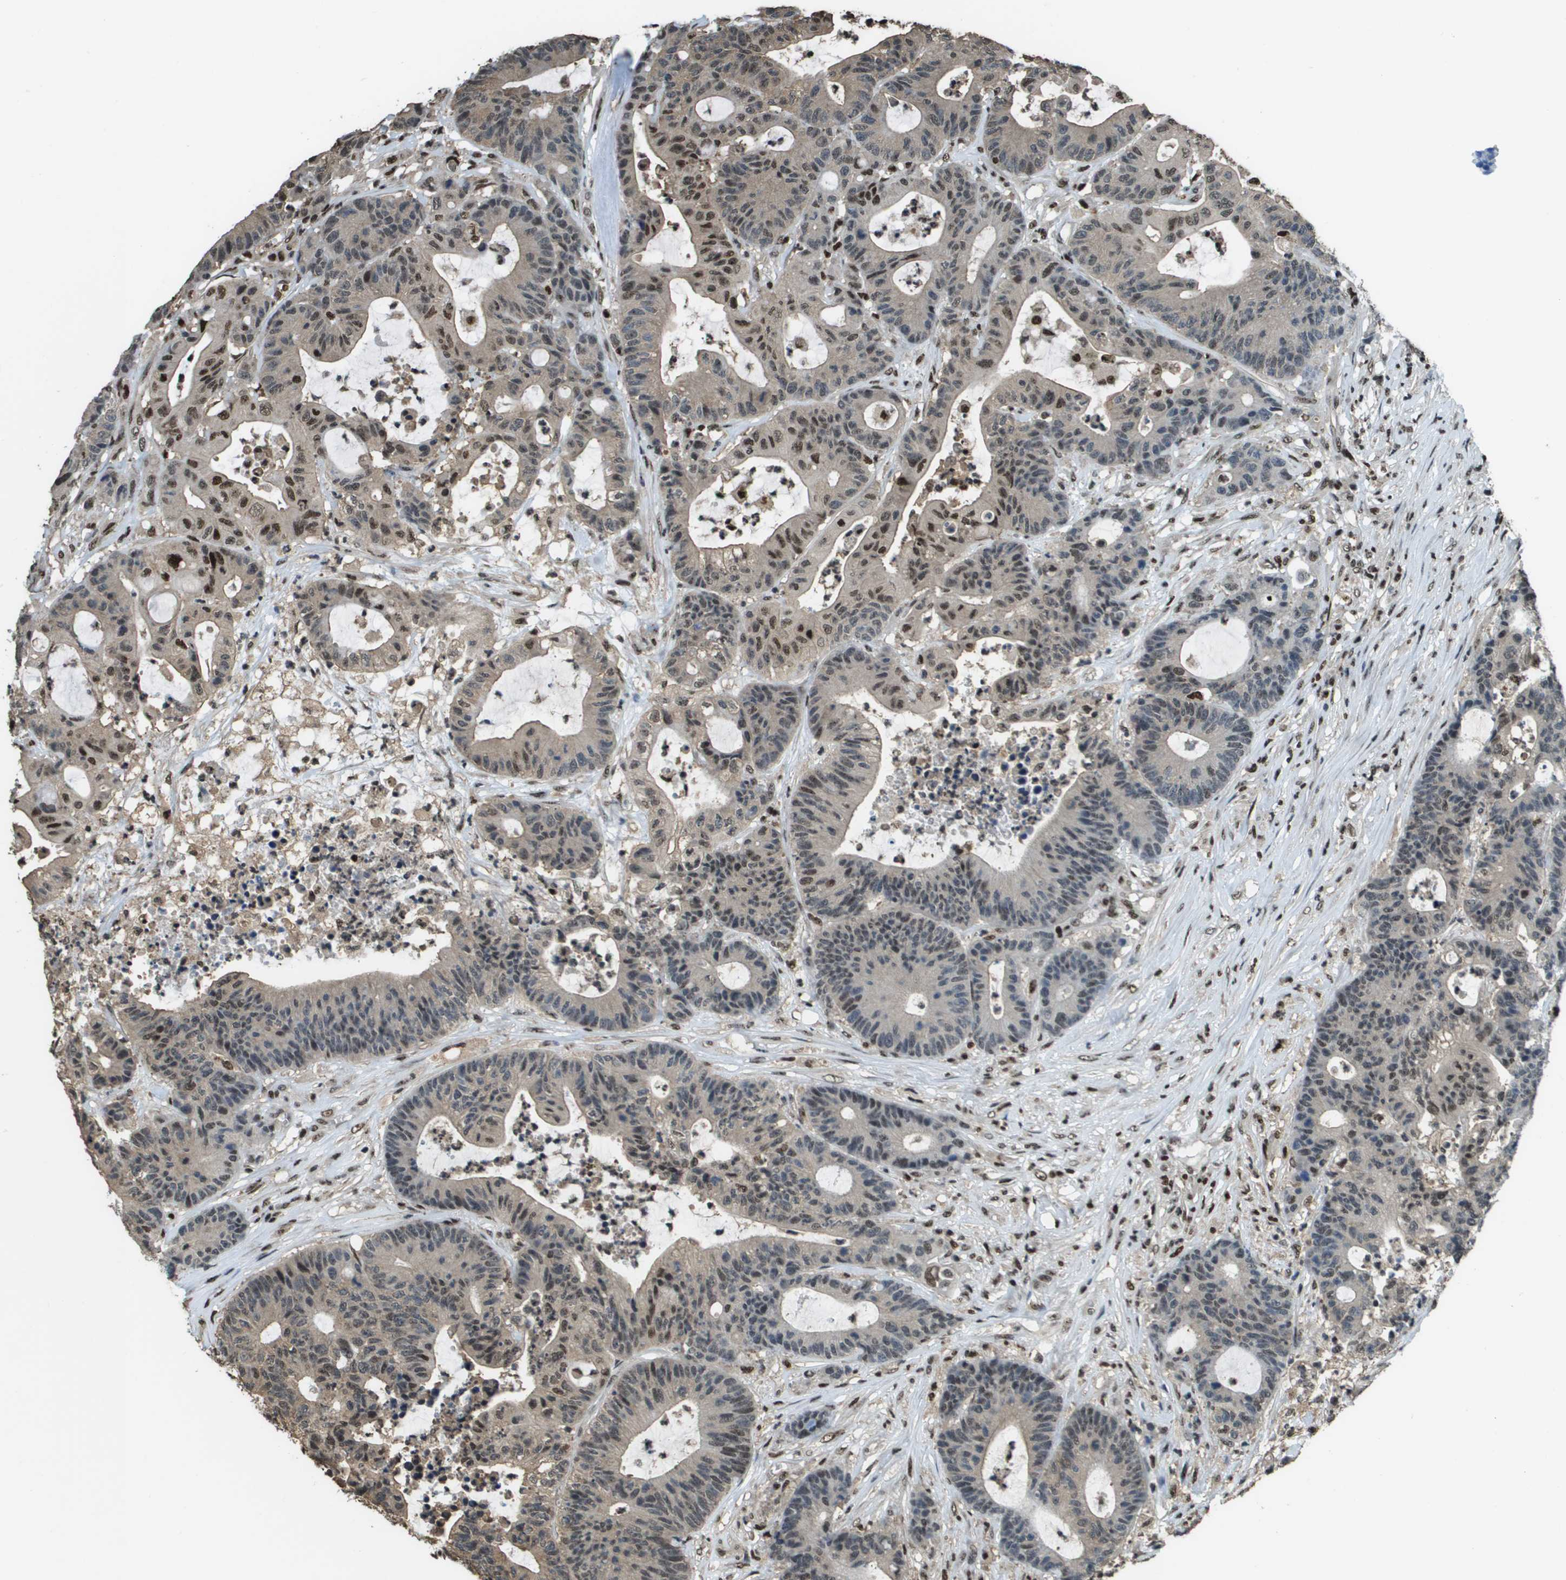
{"staining": {"intensity": "moderate", "quantity": "25%-75%", "location": "nuclear"}, "tissue": "colorectal cancer", "cell_type": "Tumor cells", "image_type": "cancer", "snomed": [{"axis": "morphology", "description": "Adenocarcinoma, NOS"}, {"axis": "topography", "description": "Colon"}], "caption": "Moderate nuclear positivity for a protein is seen in about 25%-75% of tumor cells of adenocarcinoma (colorectal) using IHC.", "gene": "SP100", "patient": {"sex": "female", "age": 84}}